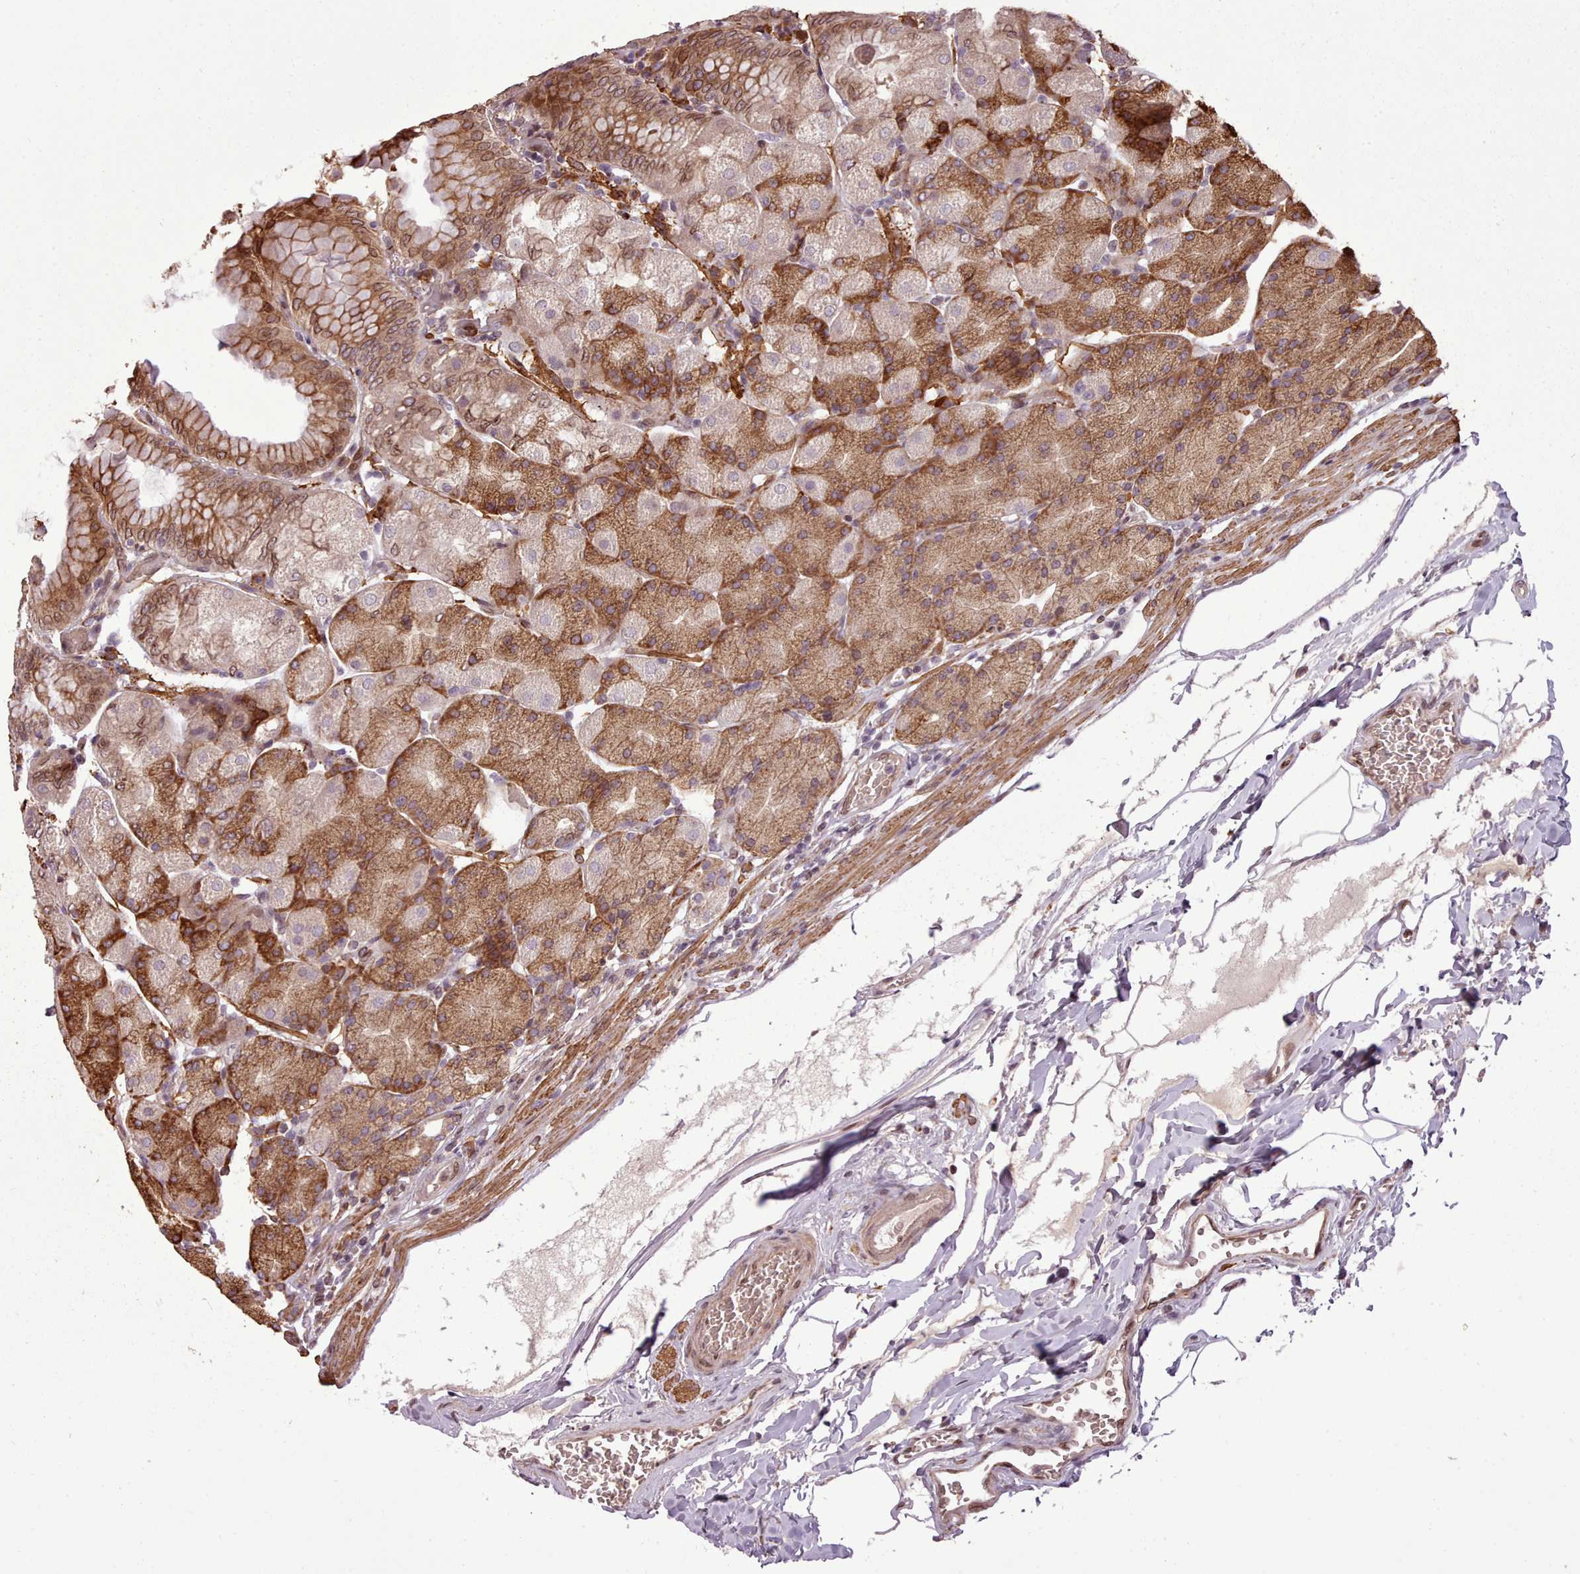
{"staining": {"intensity": "strong", "quantity": "25%-75%", "location": "cytoplasmic/membranous,nuclear"}, "tissue": "stomach", "cell_type": "Glandular cells", "image_type": "normal", "snomed": [{"axis": "morphology", "description": "Normal tissue, NOS"}, {"axis": "topography", "description": "Stomach, upper"}, {"axis": "topography", "description": "Stomach, lower"}], "caption": "An immunohistochemistry photomicrograph of unremarkable tissue is shown. Protein staining in brown labels strong cytoplasmic/membranous,nuclear positivity in stomach within glandular cells. The staining is performed using DAB brown chromogen to label protein expression. The nuclei are counter-stained blue using hematoxylin.", "gene": "CABP1", "patient": {"sex": "male", "age": 62}}